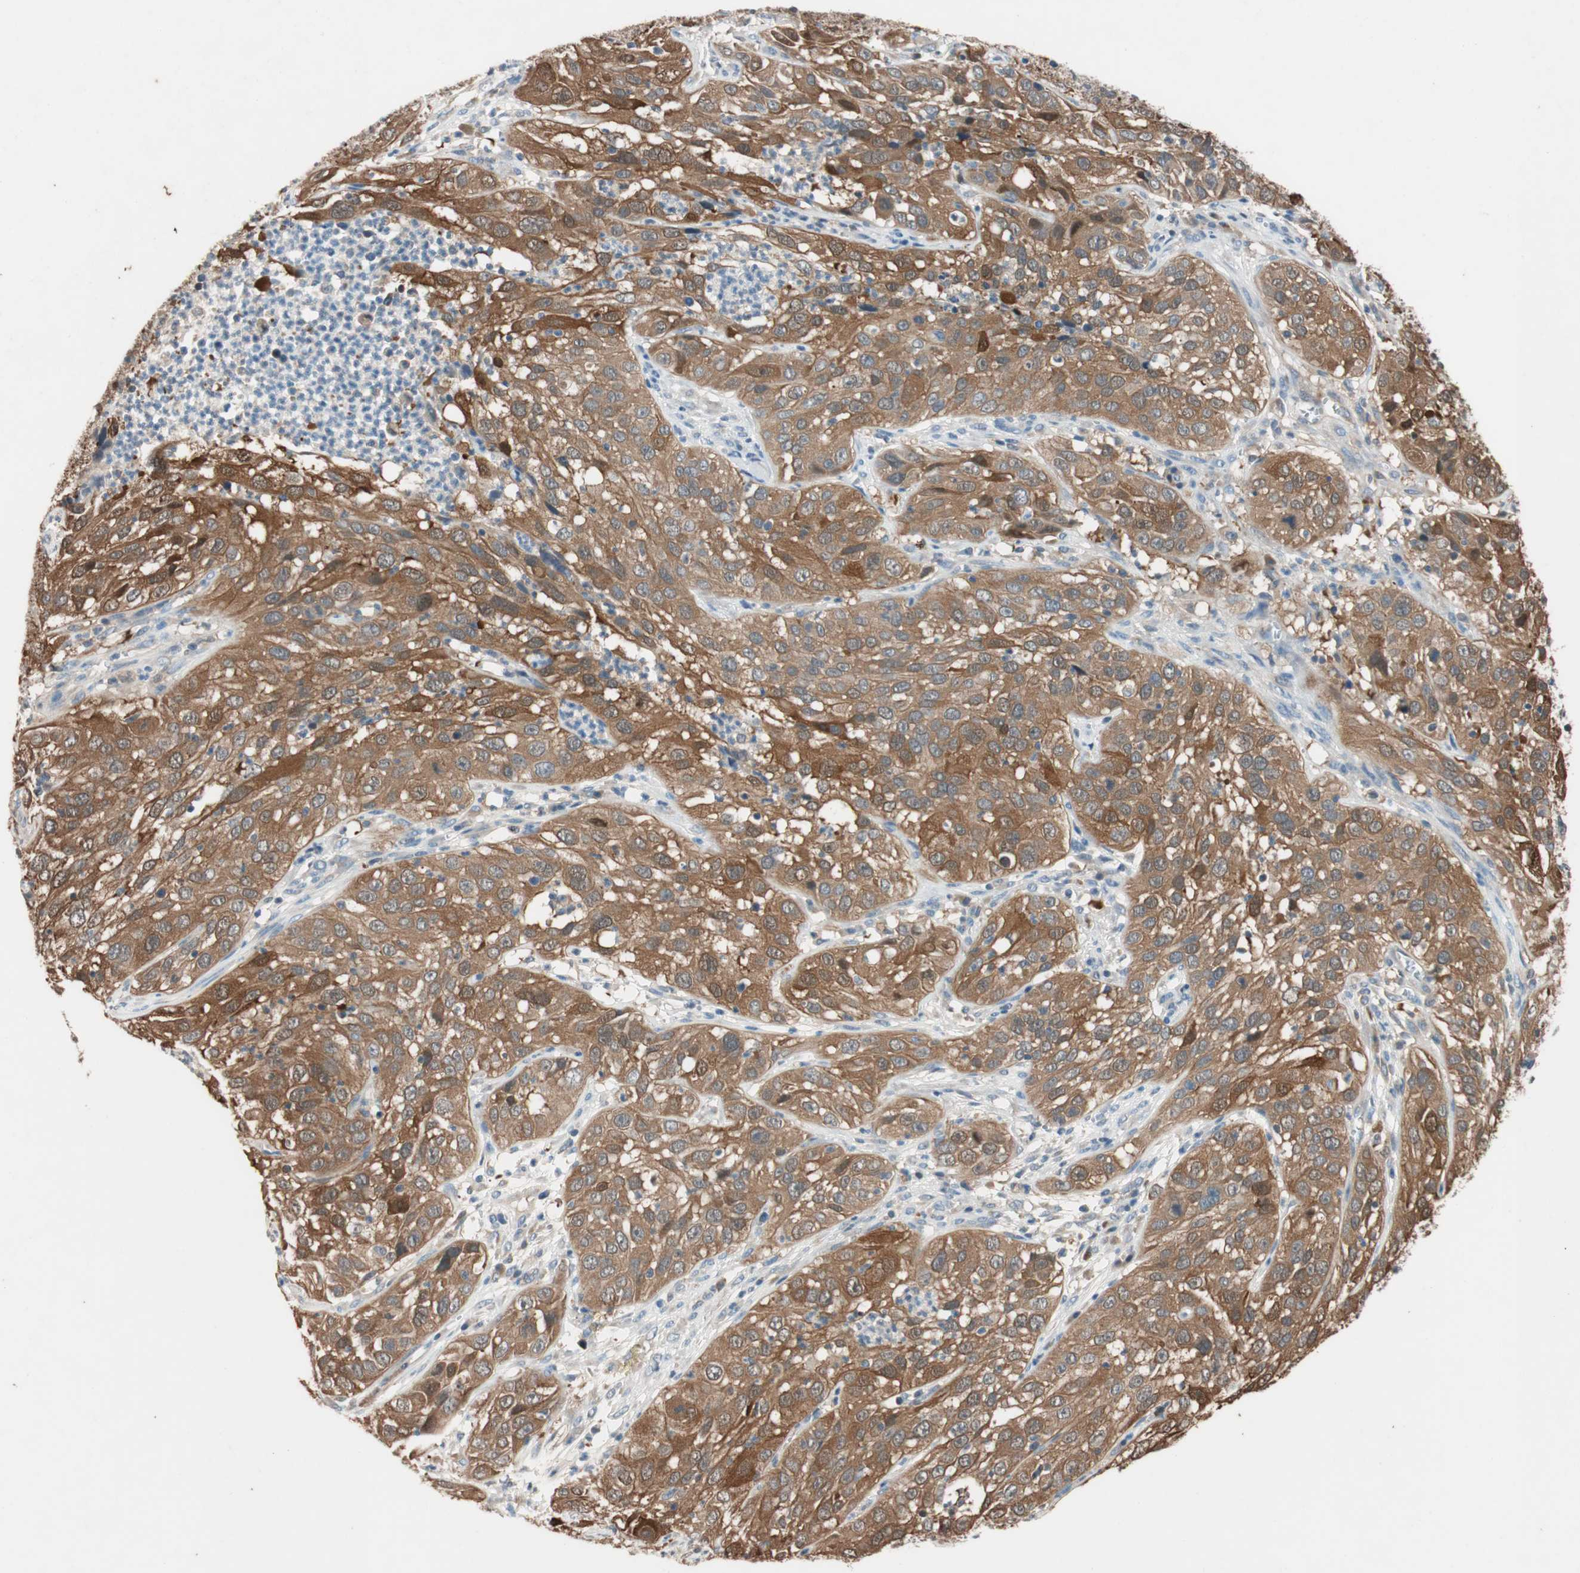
{"staining": {"intensity": "moderate", "quantity": "<25%", "location": "cytoplasmic/membranous,nuclear"}, "tissue": "cervical cancer", "cell_type": "Tumor cells", "image_type": "cancer", "snomed": [{"axis": "morphology", "description": "Squamous cell carcinoma, NOS"}, {"axis": "topography", "description": "Cervix"}], "caption": "Immunohistochemistry (IHC) of human cervical cancer demonstrates low levels of moderate cytoplasmic/membranous and nuclear staining in about <25% of tumor cells.", "gene": "SERPINB5", "patient": {"sex": "female", "age": 32}}